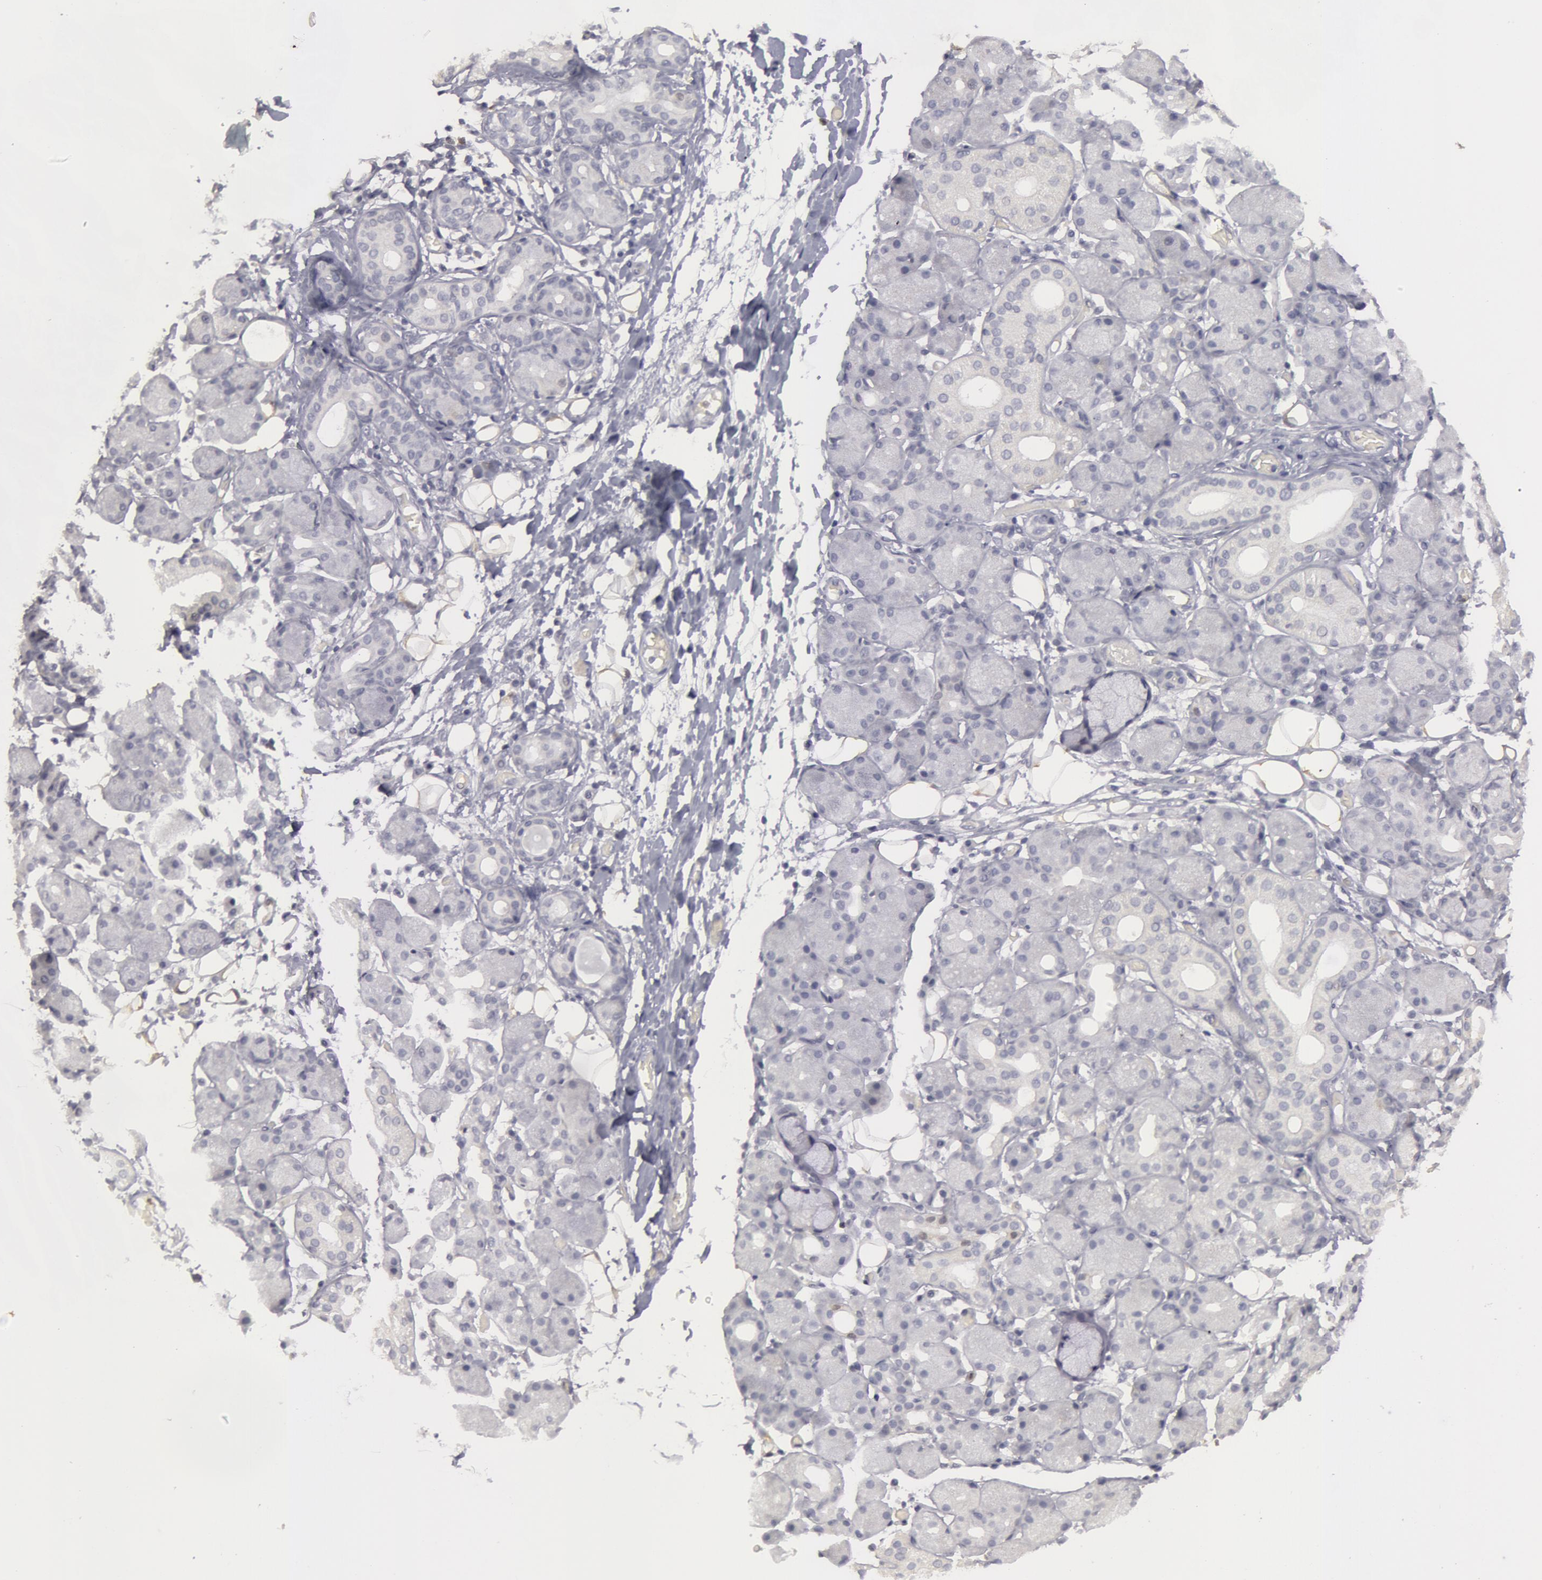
{"staining": {"intensity": "weak", "quantity": "<25%", "location": "cytoplasmic/membranous"}, "tissue": "salivary gland", "cell_type": "Glandular cells", "image_type": "normal", "snomed": [{"axis": "morphology", "description": "Normal tissue, NOS"}, {"axis": "topography", "description": "Salivary gland"}, {"axis": "topography", "description": "Peripheral nerve tissue"}], "caption": "High magnification brightfield microscopy of benign salivary gland stained with DAB (brown) and counterstained with hematoxylin (blue): glandular cells show no significant positivity.", "gene": "CAT", "patient": {"sex": "male", "age": 62}}